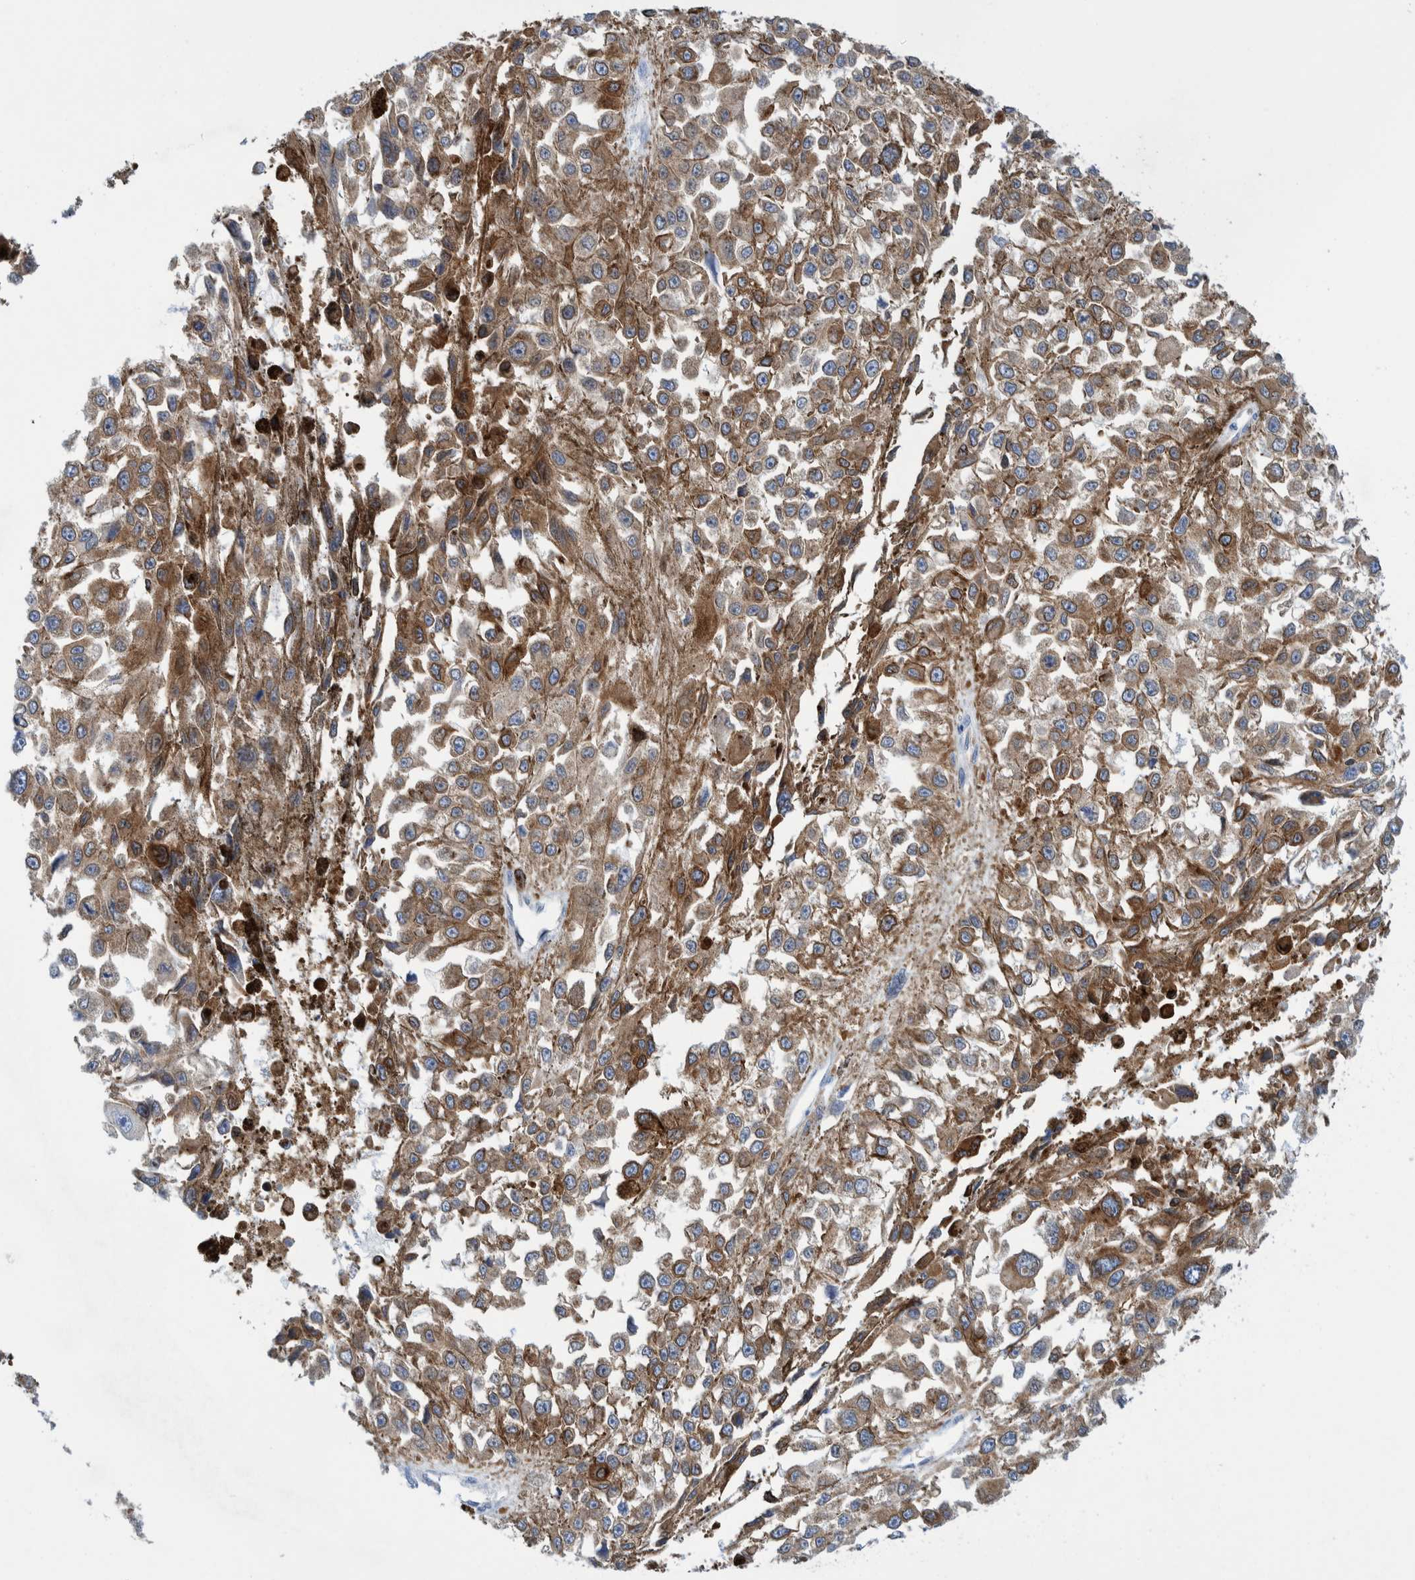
{"staining": {"intensity": "moderate", "quantity": ">75%", "location": "cytoplasmic/membranous"}, "tissue": "melanoma", "cell_type": "Tumor cells", "image_type": "cancer", "snomed": [{"axis": "morphology", "description": "Malignant melanoma, Metastatic site"}, {"axis": "topography", "description": "Lymph node"}], "caption": "An immunohistochemistry (IHC) image of tumor tissue is shown. Protein staining in brown shows moderate cytoplasmic/membranous positivity in melanoma within tumor cells. Using DAB (brown) and hematoxylin (blue) stains, captured at high magnification using brightfield microscopy.", "gene": "THEM6", "patient": {"sex": "male", "age": 59}}